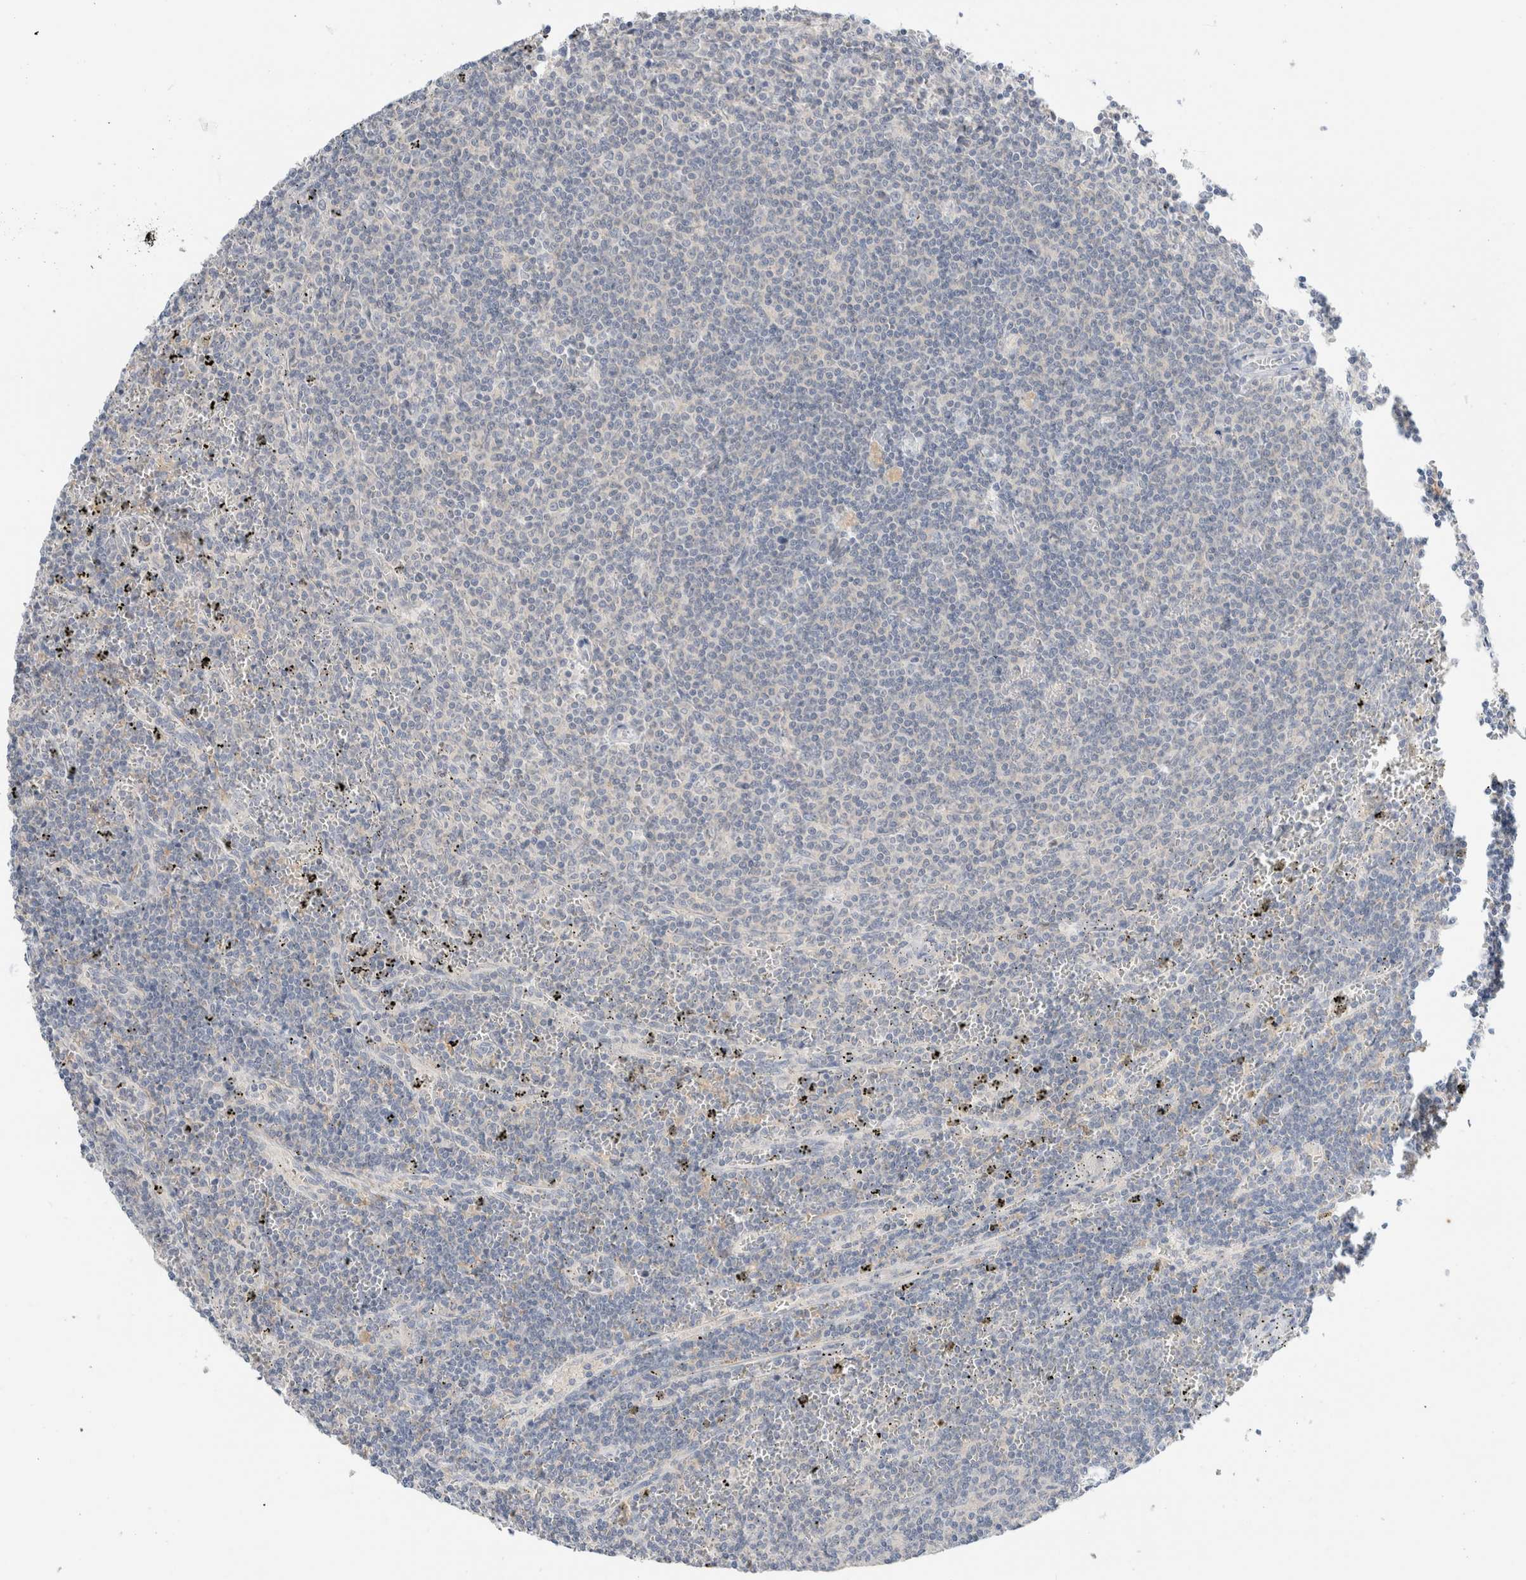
{"staining": {"intensity": "negative", "quantity": "none", "location": "none"}, "tissue": "lymphoma", "cell_type": "Tumor cells", "image_type": "cancer", "snomed": [{"axis": "morphology", "description": "Malignant lymphoma, non-Hodgkin's type, Low grade"}, {"axis": "topography", "description": "Spleen"}], "caption": "Immunohistochemical staining of human lymphoma displays no significant expression in tumor cells.", "gene": "ADAM30", "patient": {"sex": "female", "age": 50}}